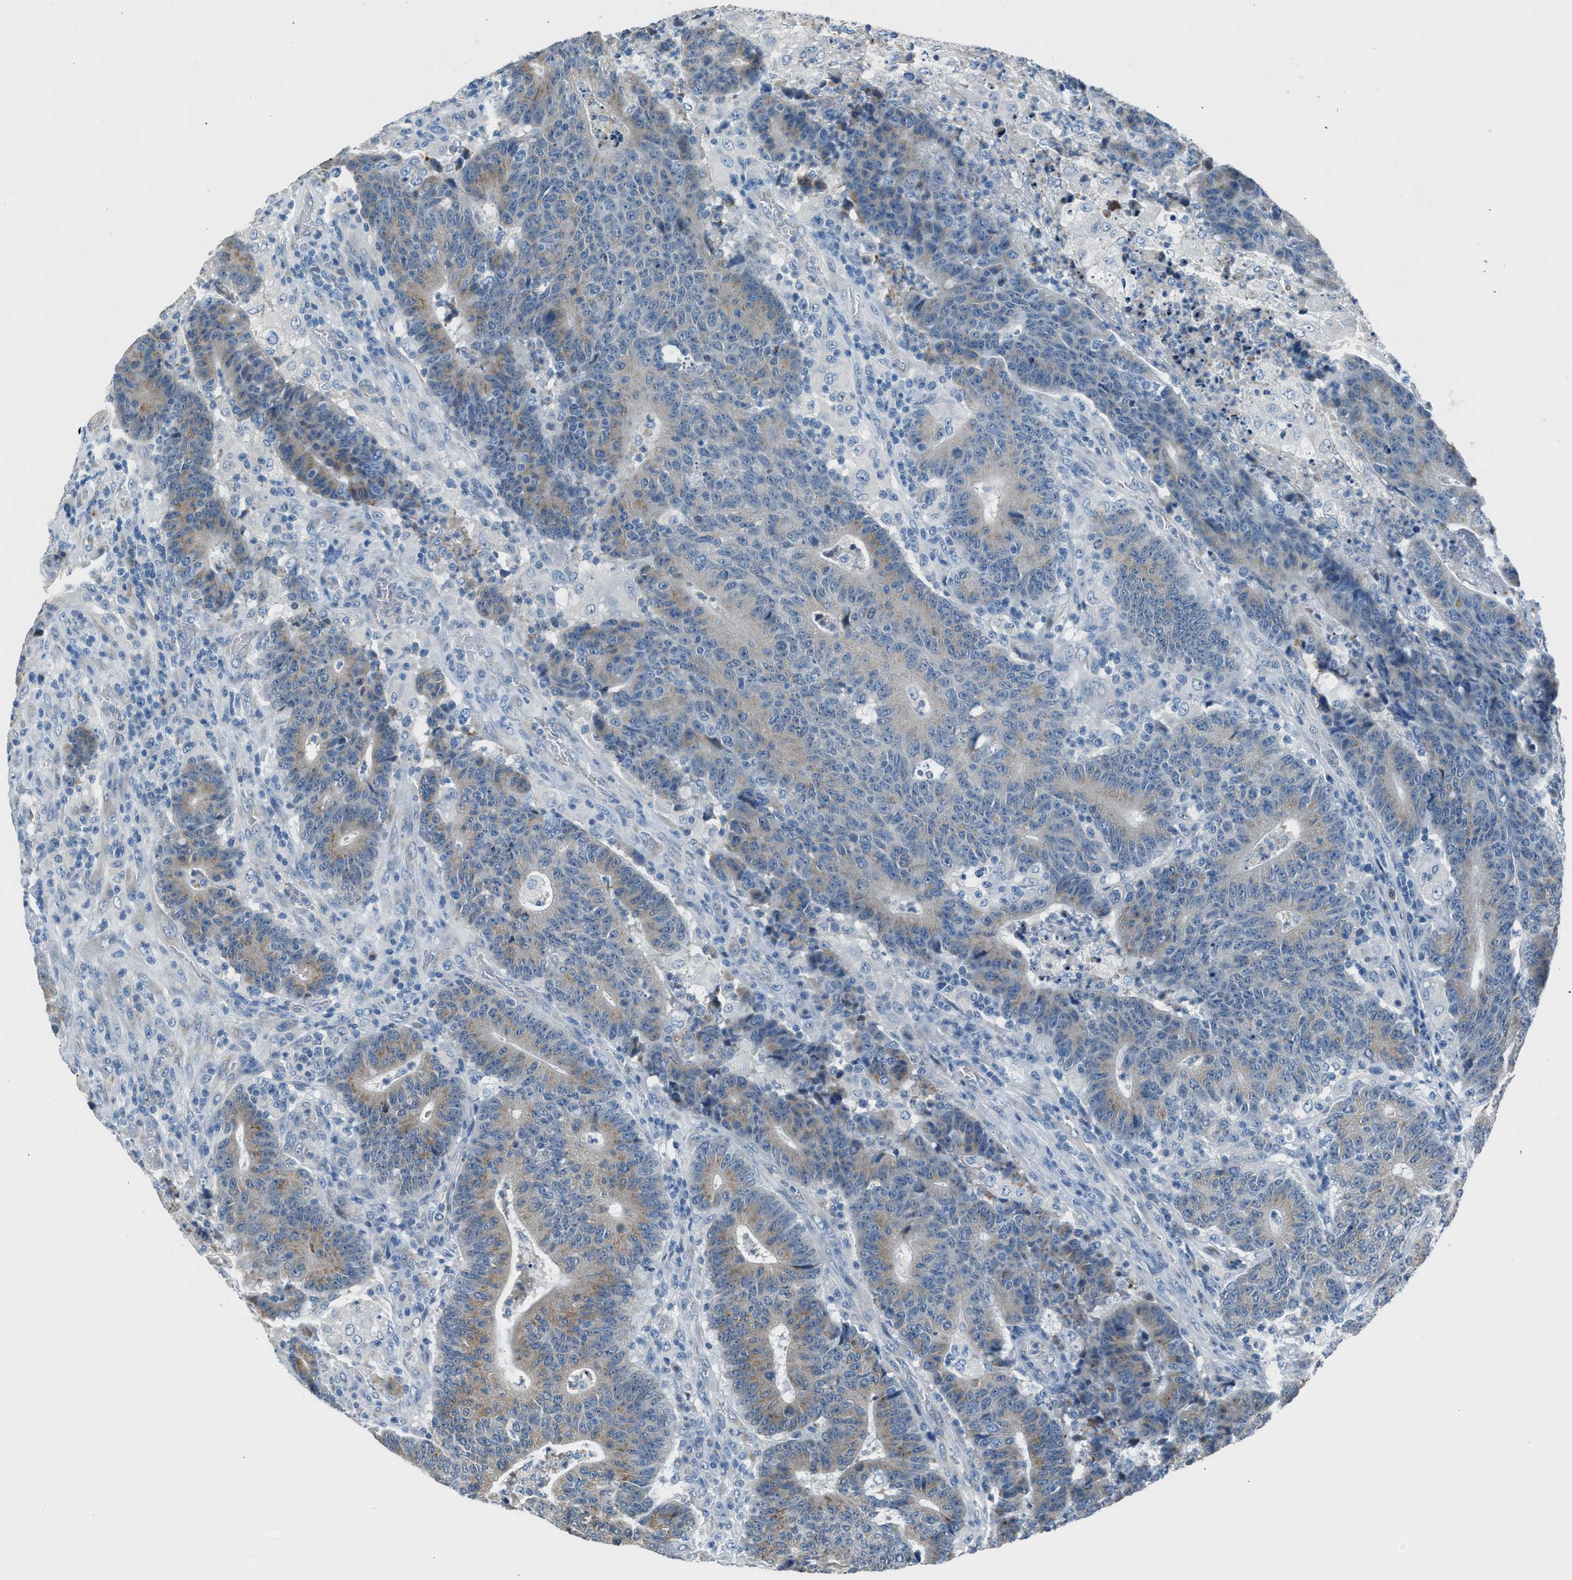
{"staining": {"intensity": "weak", "quantity": "25%-75%", "location": "cytoplasmic/membranous"}, "tissue": "colorectal cancer", "cell_type": "Tumor cells", "image_type": "cancer", "snomed": [{"axis": "morphology", "description": "Normal tissue, NOS"}, {"axis": "morphology", "description": "Adenocarcinoma, NOS"}, {"axis": "topography", "description": "Colon"}], "caption": "Weak cytoplasmic/membranous positivity is identified in about 25%-75% of tumor cells in colorectal cancer (adenocarcinoma).", "gene": "RNF41", "patient": {"sex": "female", "age": 75}}